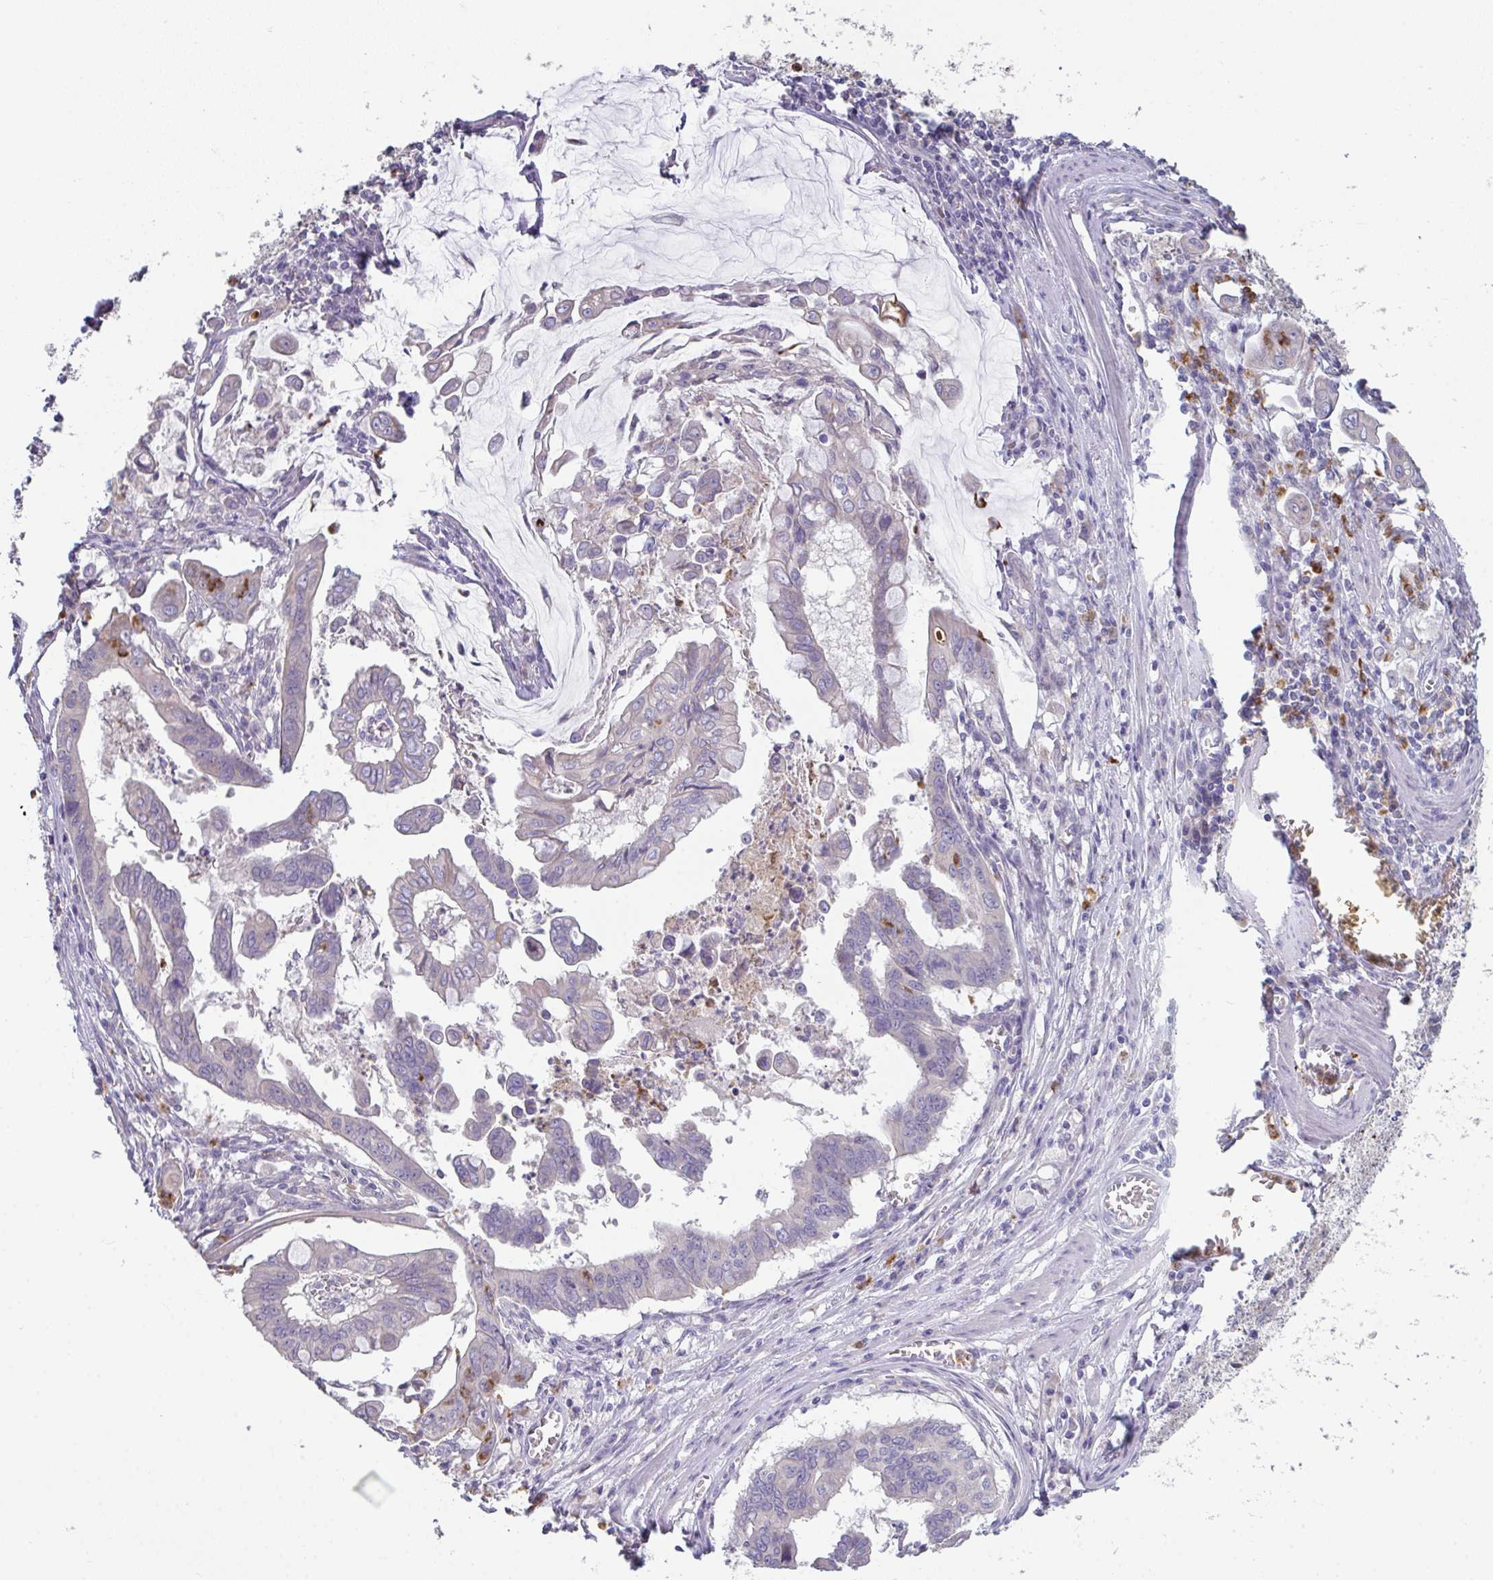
{"staining": {"intensity": "moderate", "quantity": "<25%", "location": "cytoplasmic/membranous"}, "tissue": "stomach cancer", "cell_type": "Tumor cells", "image_type": "cancer", "snomed": [{"axis": "morphology", "description": "Adenocarcinoma, NOS"}, {"axis": "topography", "description": "Stomach, upper"}], "caption": "Moderate cytoplasmic/membranous protein positivity is identified in approximately <25% of tumor cells in stomach cancer. The protein is shown in brown color, while the nuclei are stained blue.", "gene": "RIOK1", "patient": {"sex": "male", "age": 80}}